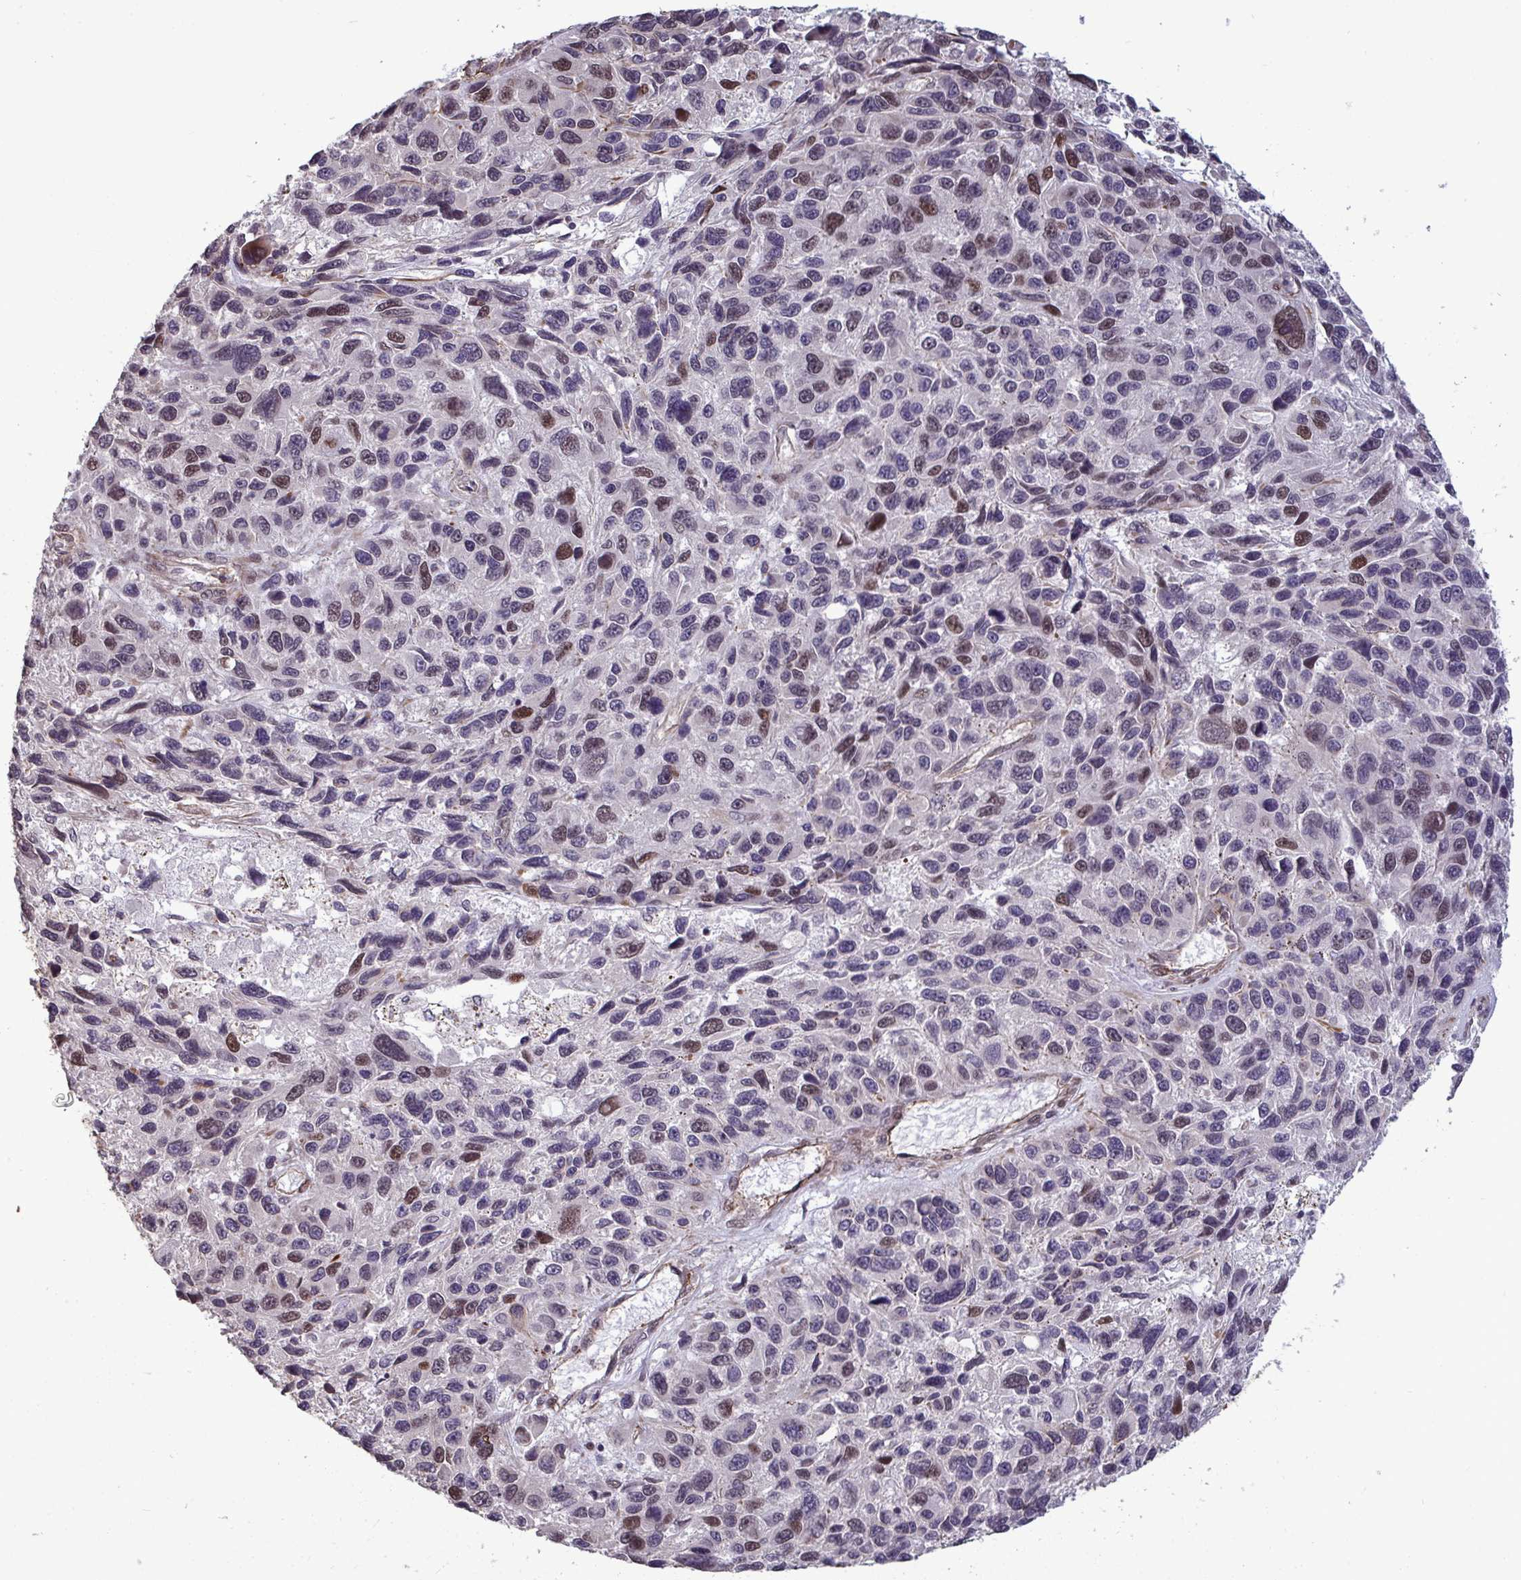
{"staining": {"intensity": "moderate", "quantity": "<25%", "location": "nuclear"}, "tissue": "melanoma", "cell_type": "Tumor cells", "image_type": "cancer", "snomed": [{"axis": "morphology", "description": "Malignant melanoma, NOS"}, {"axis": "topography", "description": "Skin"}], "caption": "High-magnification brightfield microscopy of malignant melanoma stained with DAB (brown) and counterstained with hematoxylin (blue). tumor cells exhibit moderate nuclear positivity is identified in approximately<25% of cells.", "gene": "IPO5", "patient": {"sex": "male", "age": 53}}